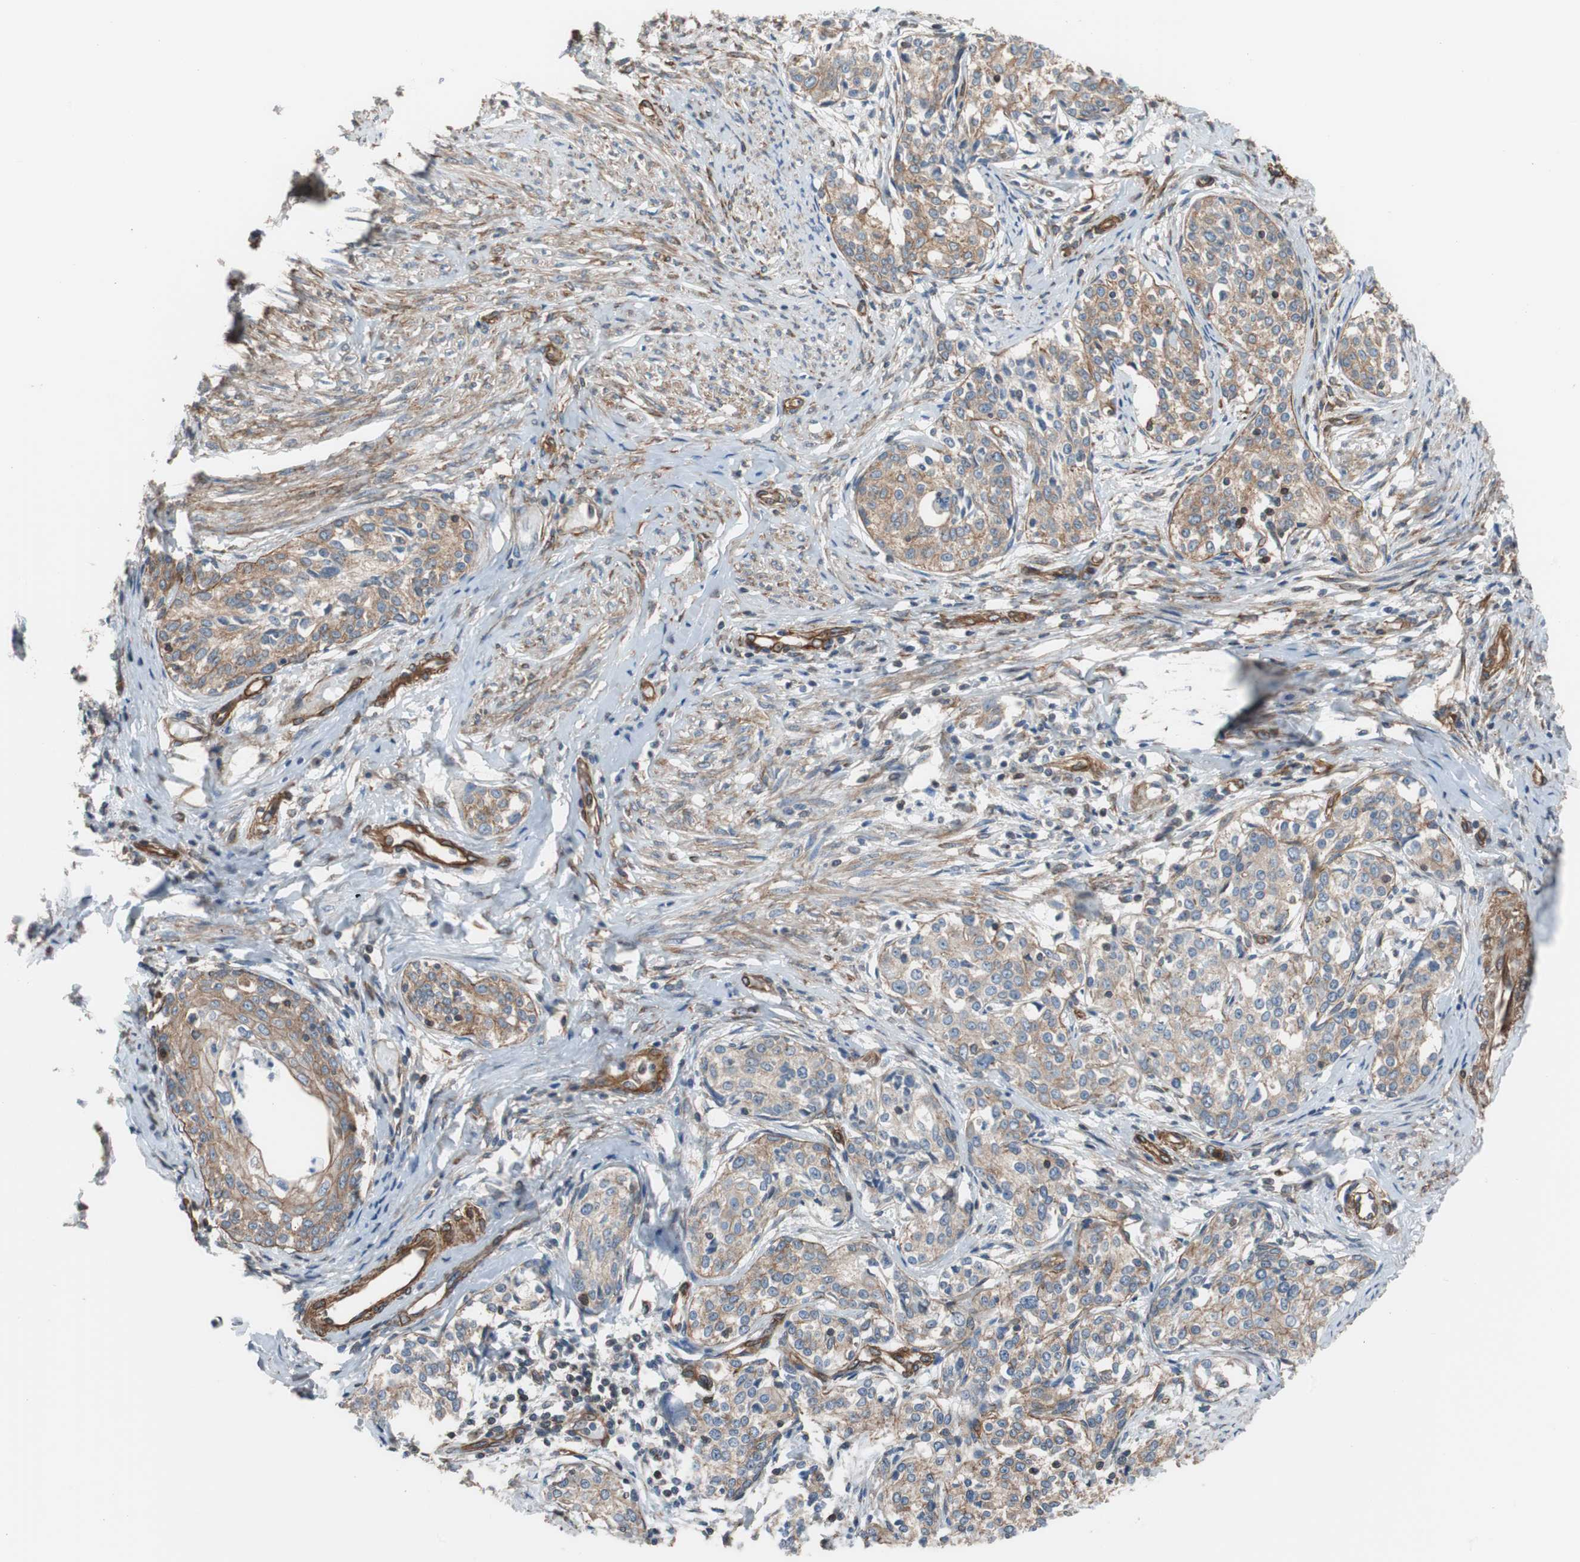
{"staining": {"intensity": "weak", "quantity": ">75%", "location": "cytoplasmic/membranous"}, "tissue": "cervical cancer", "cell_type": "Tumor cells", "image_type": "cancer", "snomed": [{"axis": "morphology", "description": "Squamous cell carcinoma, NOS"}, {"axis": "morphology", "description": "Adenocarcinoma, NOS"}, {"axis": "topography", "description": "Cervix"}], "caption": "A low amount of weak cytoplasmic/membranous positivity is identified in about >75% of tumor cells in cervical cancer tissue. (brown staining indicates protein expression, while blue staining denotes nuclei).", "gene": "KIF3B", "patient": {"sex": "female", "age": 52}}